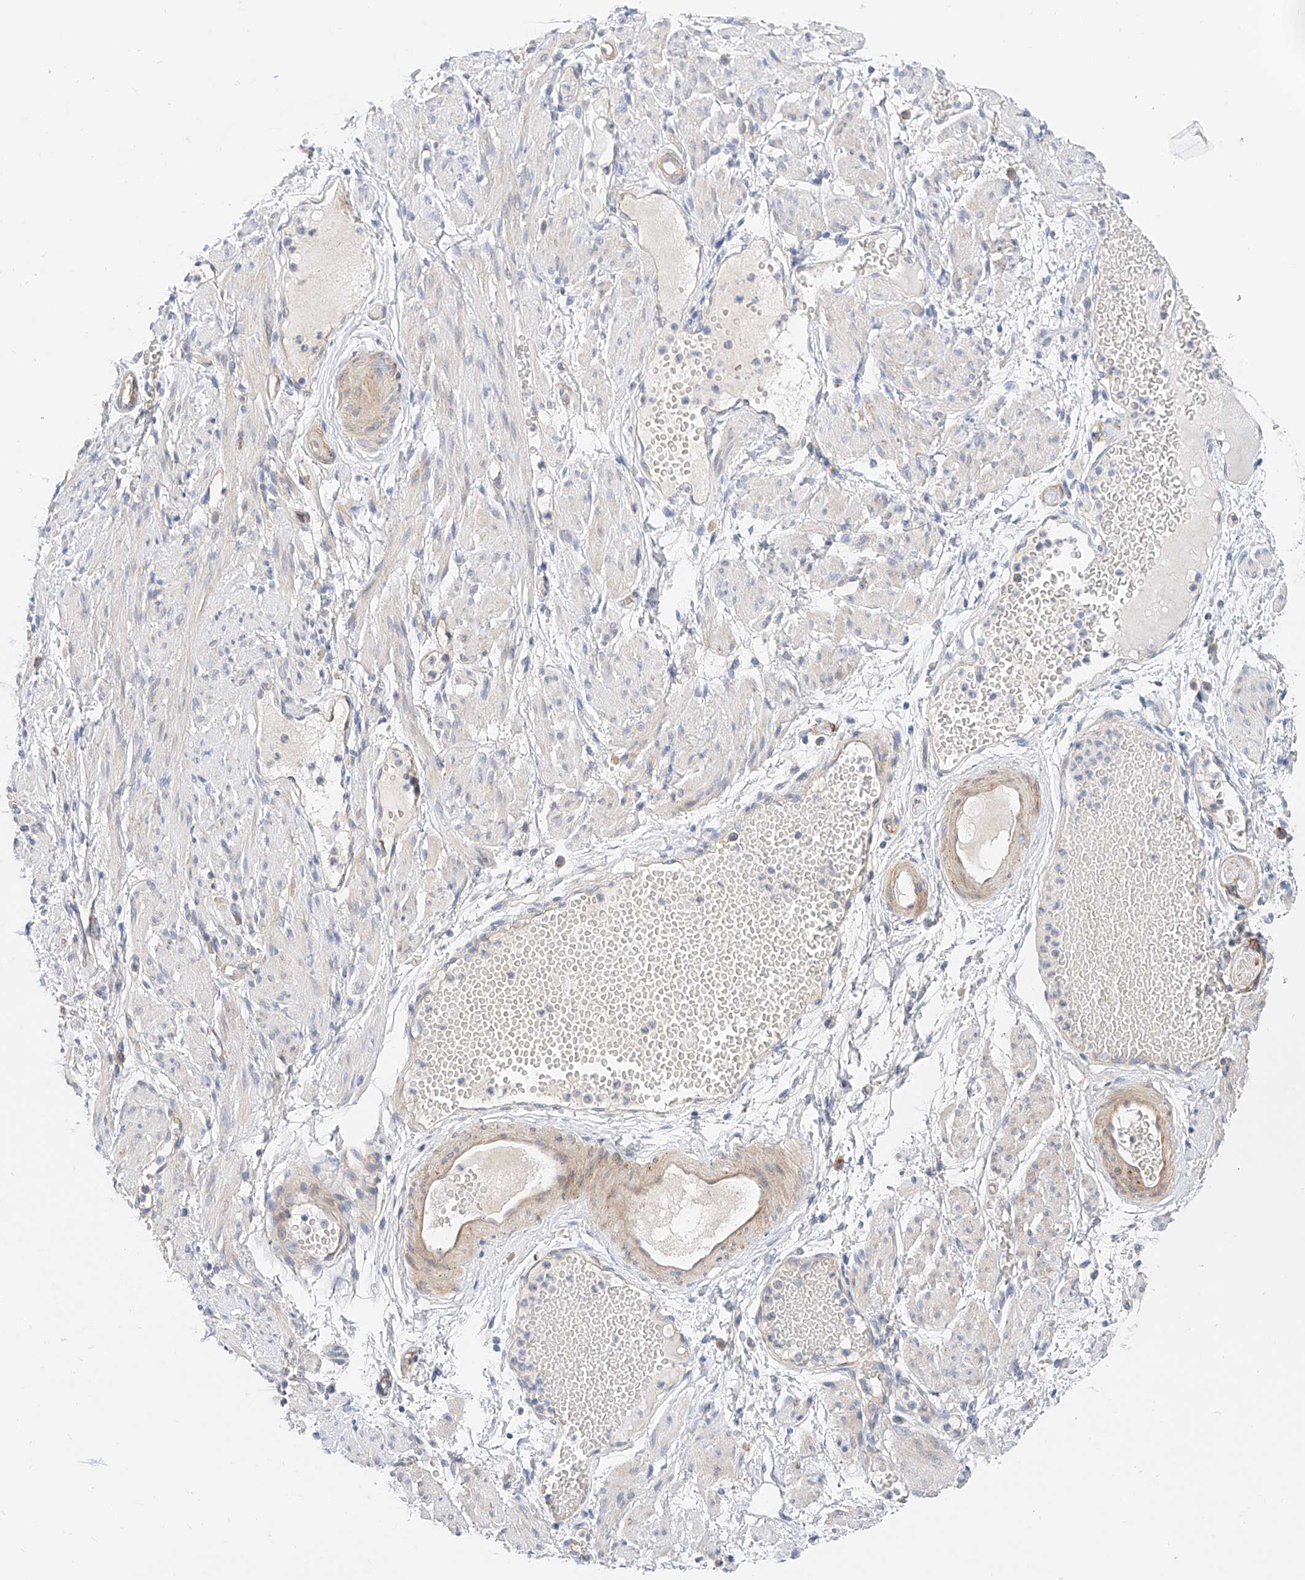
{"staining": {"intensity": "negative", "quantity": "none", "location": "none"}, "tissue": "soft tissue", "cell_type": "Chondrocytes", "image_type": "normal", "snomed": [{"axis": "morphology", "description": "Normal tissue, NOS"}, {"axis": "topography", "description": "Smooth muscle"}, {"axis": "topography", "description": "Peripheral nerve tissue"}], "caption": "Chondrocytes show no significant staining in unremarkable soft tissue.", "gene": "SBSPON", "patient": {"sex": "female", "age": 39}}